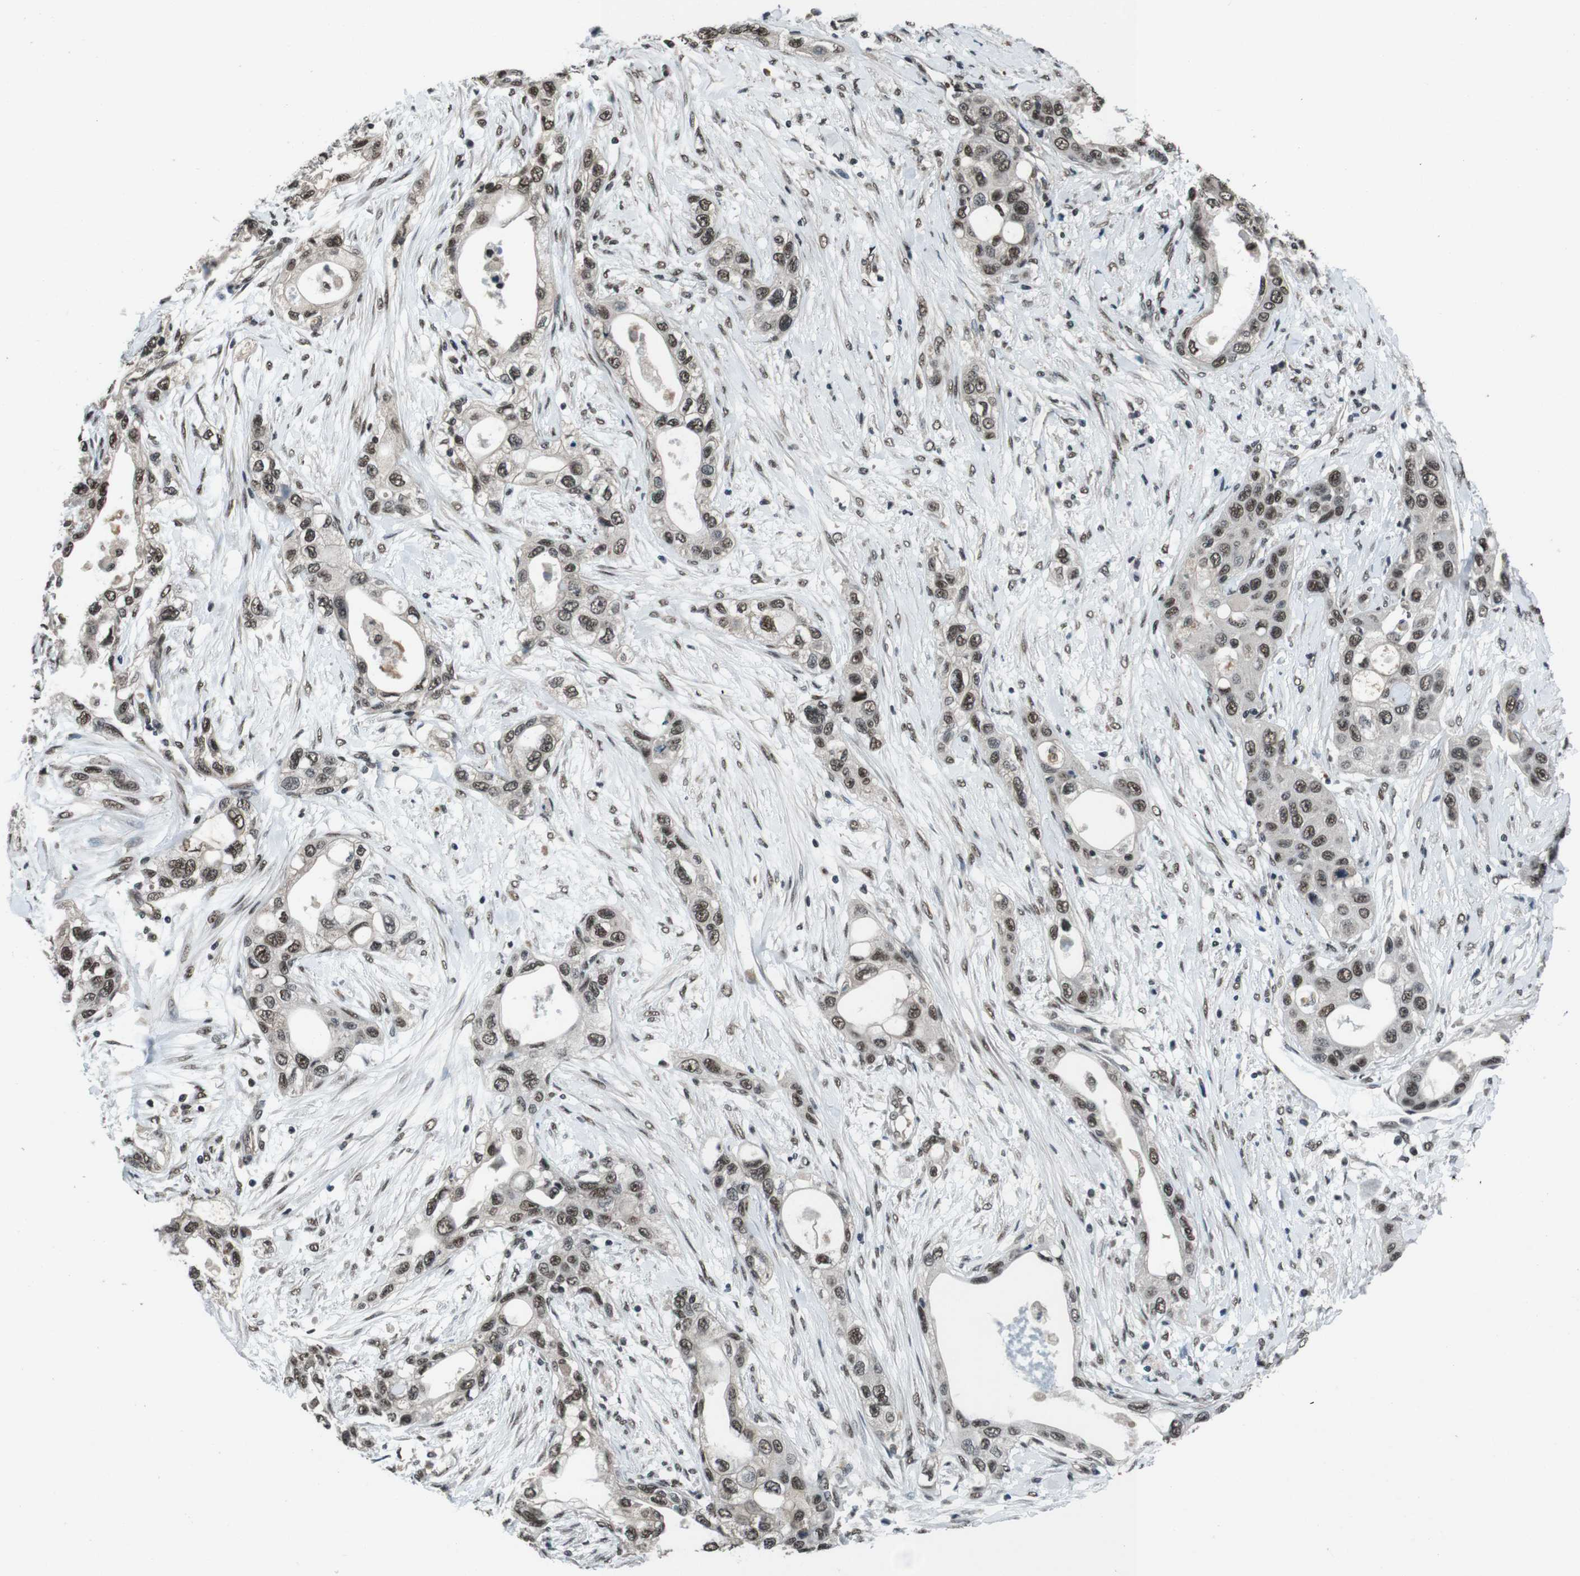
{"staining": {"intensity": "moderate", "quantity": ">75%", "location": "nuclear"}, "tissue": "pancreatic cancer", "cell_type": "Tumor cells", "image_type": "cancer", "snomed": [{"axis": "morphology", "description": "Adenocarcinoma, NOS"}, {"axis": "topography", "description": "Pancreas"}], "caption": "Pancreatic cancer stained for a protein demonstrates moderate nuclear positivity in tumor cells.", "gene": "NR4A2", "patient": {"sex": "female", "age": 70}}